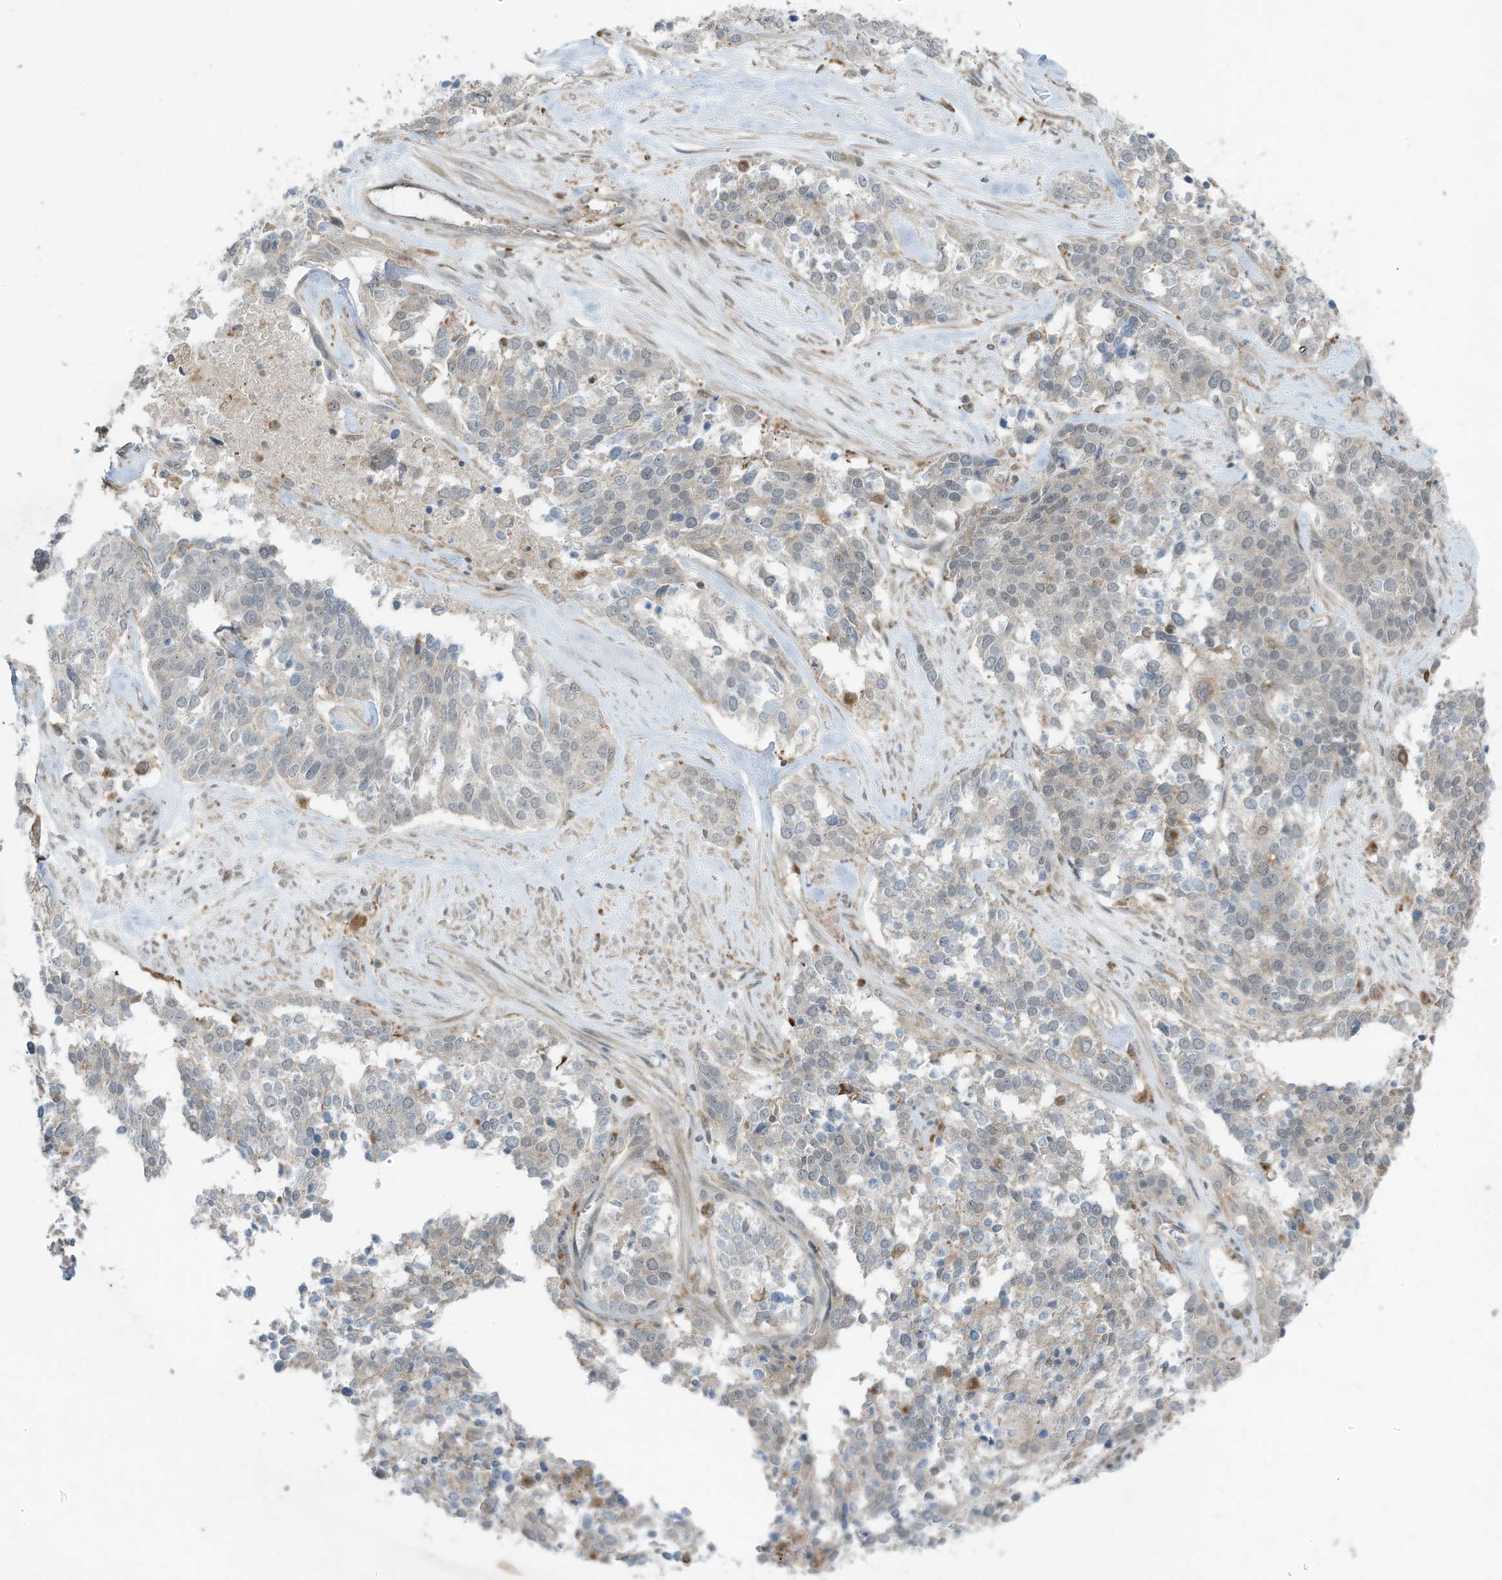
{"staining": {"intensity": "weak", "quantity": "<25%", "location": "cytoplasmic/membranous"}, "tissue": "ovarian cancer", "cell_type": "Tumor cells", "image_type": "cancer", "snomed": [{"axis": "morphology", "description": "Cystadenocarcinoma, serous, NOS"}, {"axis": "topography", "description": "Ovary"}], "caption": "Tumor cells show no significant staining in ovarian cancer.", "gene": "DZIP3", "patient": {"sex": "female", "age": 44}}